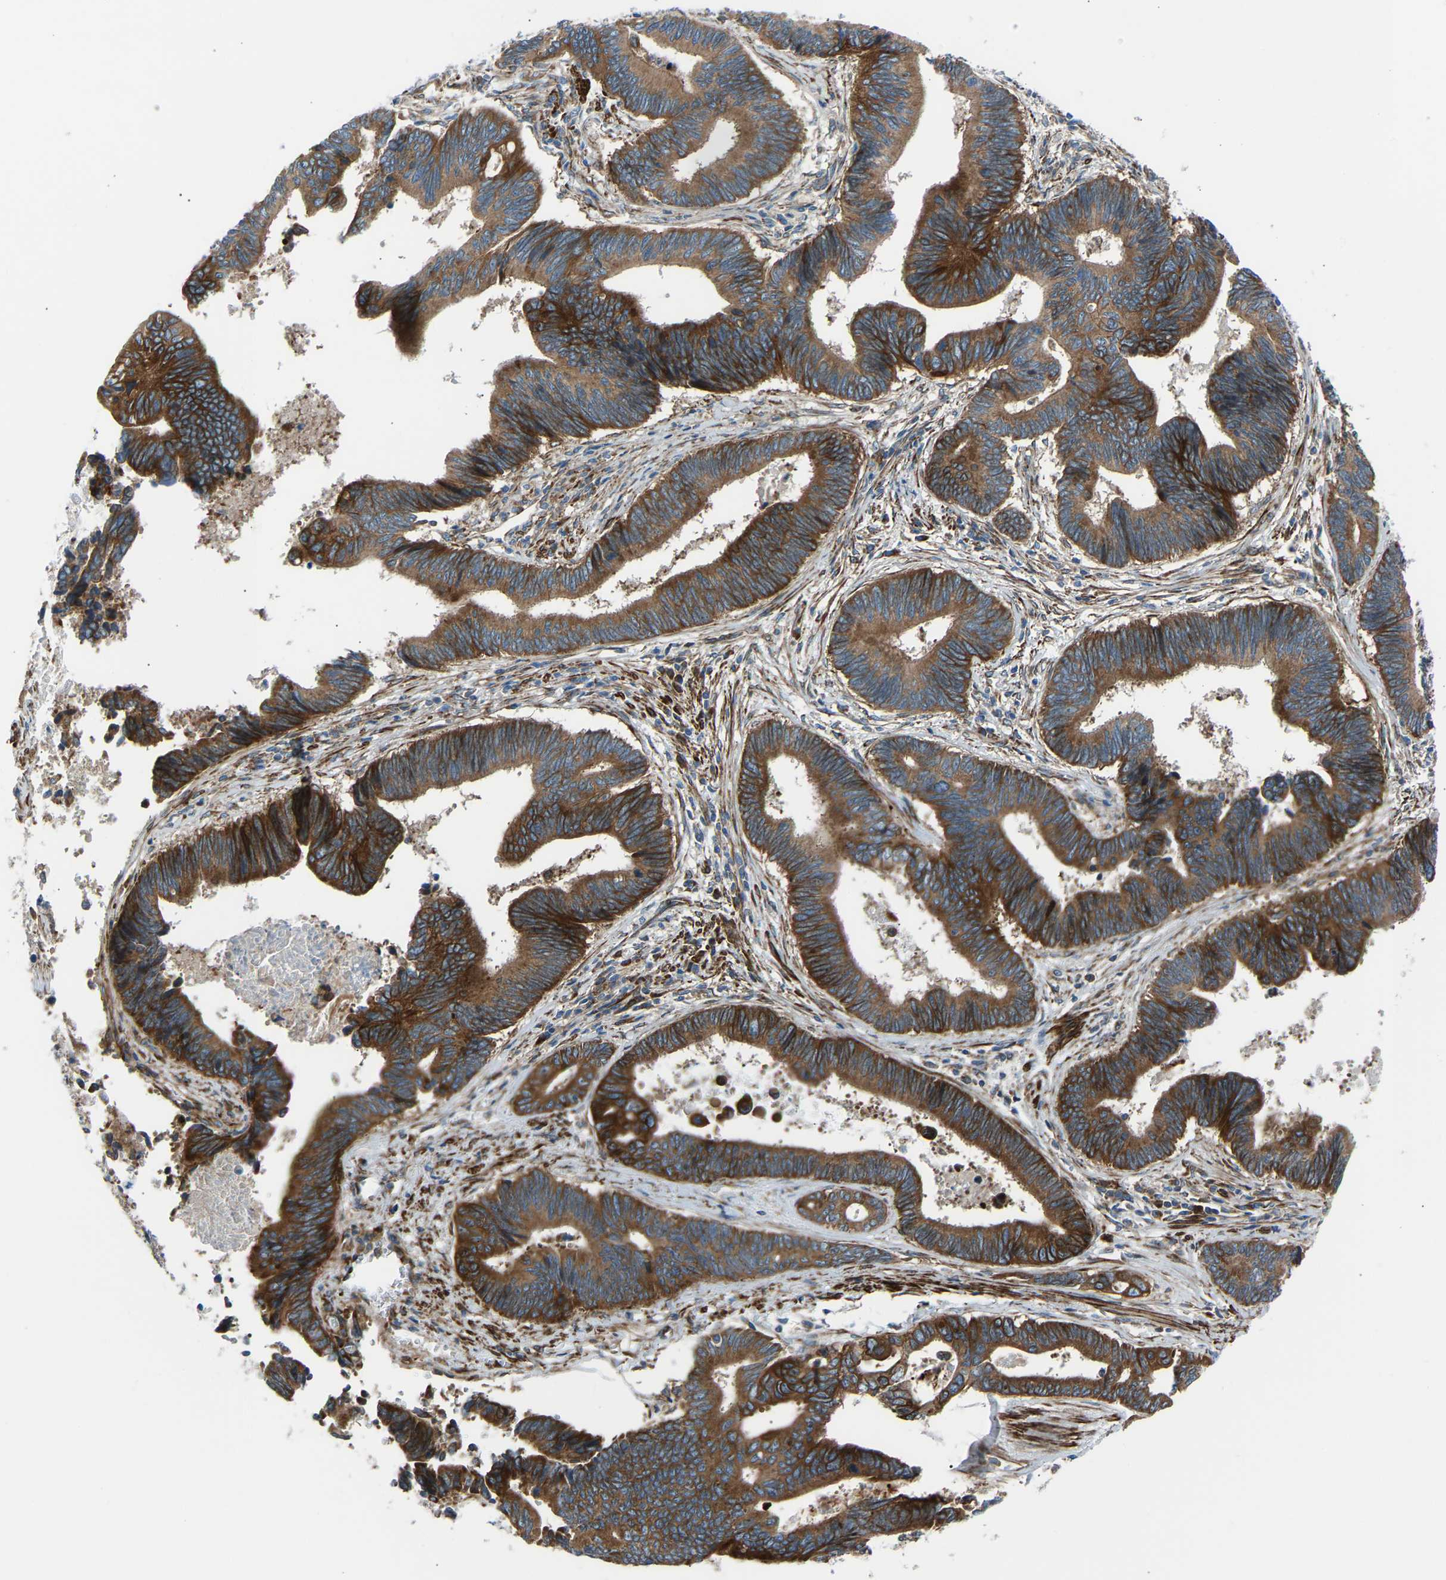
{"staining": {"intensity": "strong", "quantity": ">75%", "location": "cytoplasmic/membranous"}, "tissue": "pancreatic cancer", "cell_type": "Tumor cells", "image_type": "cancer", "snomed": [{"axis": "morphology", "description": "Adenocarcinoma, NOS"}, {"axis": "topography", "description": "Pancreas"}], "caption": "Pancreatic cancer stained with immunohistochemistry displays strong cytoplasmic/membranous expression in about >75% of tumor cells.", "gene": "VPS41", "patient": {"sex": "female", "age": 70}}